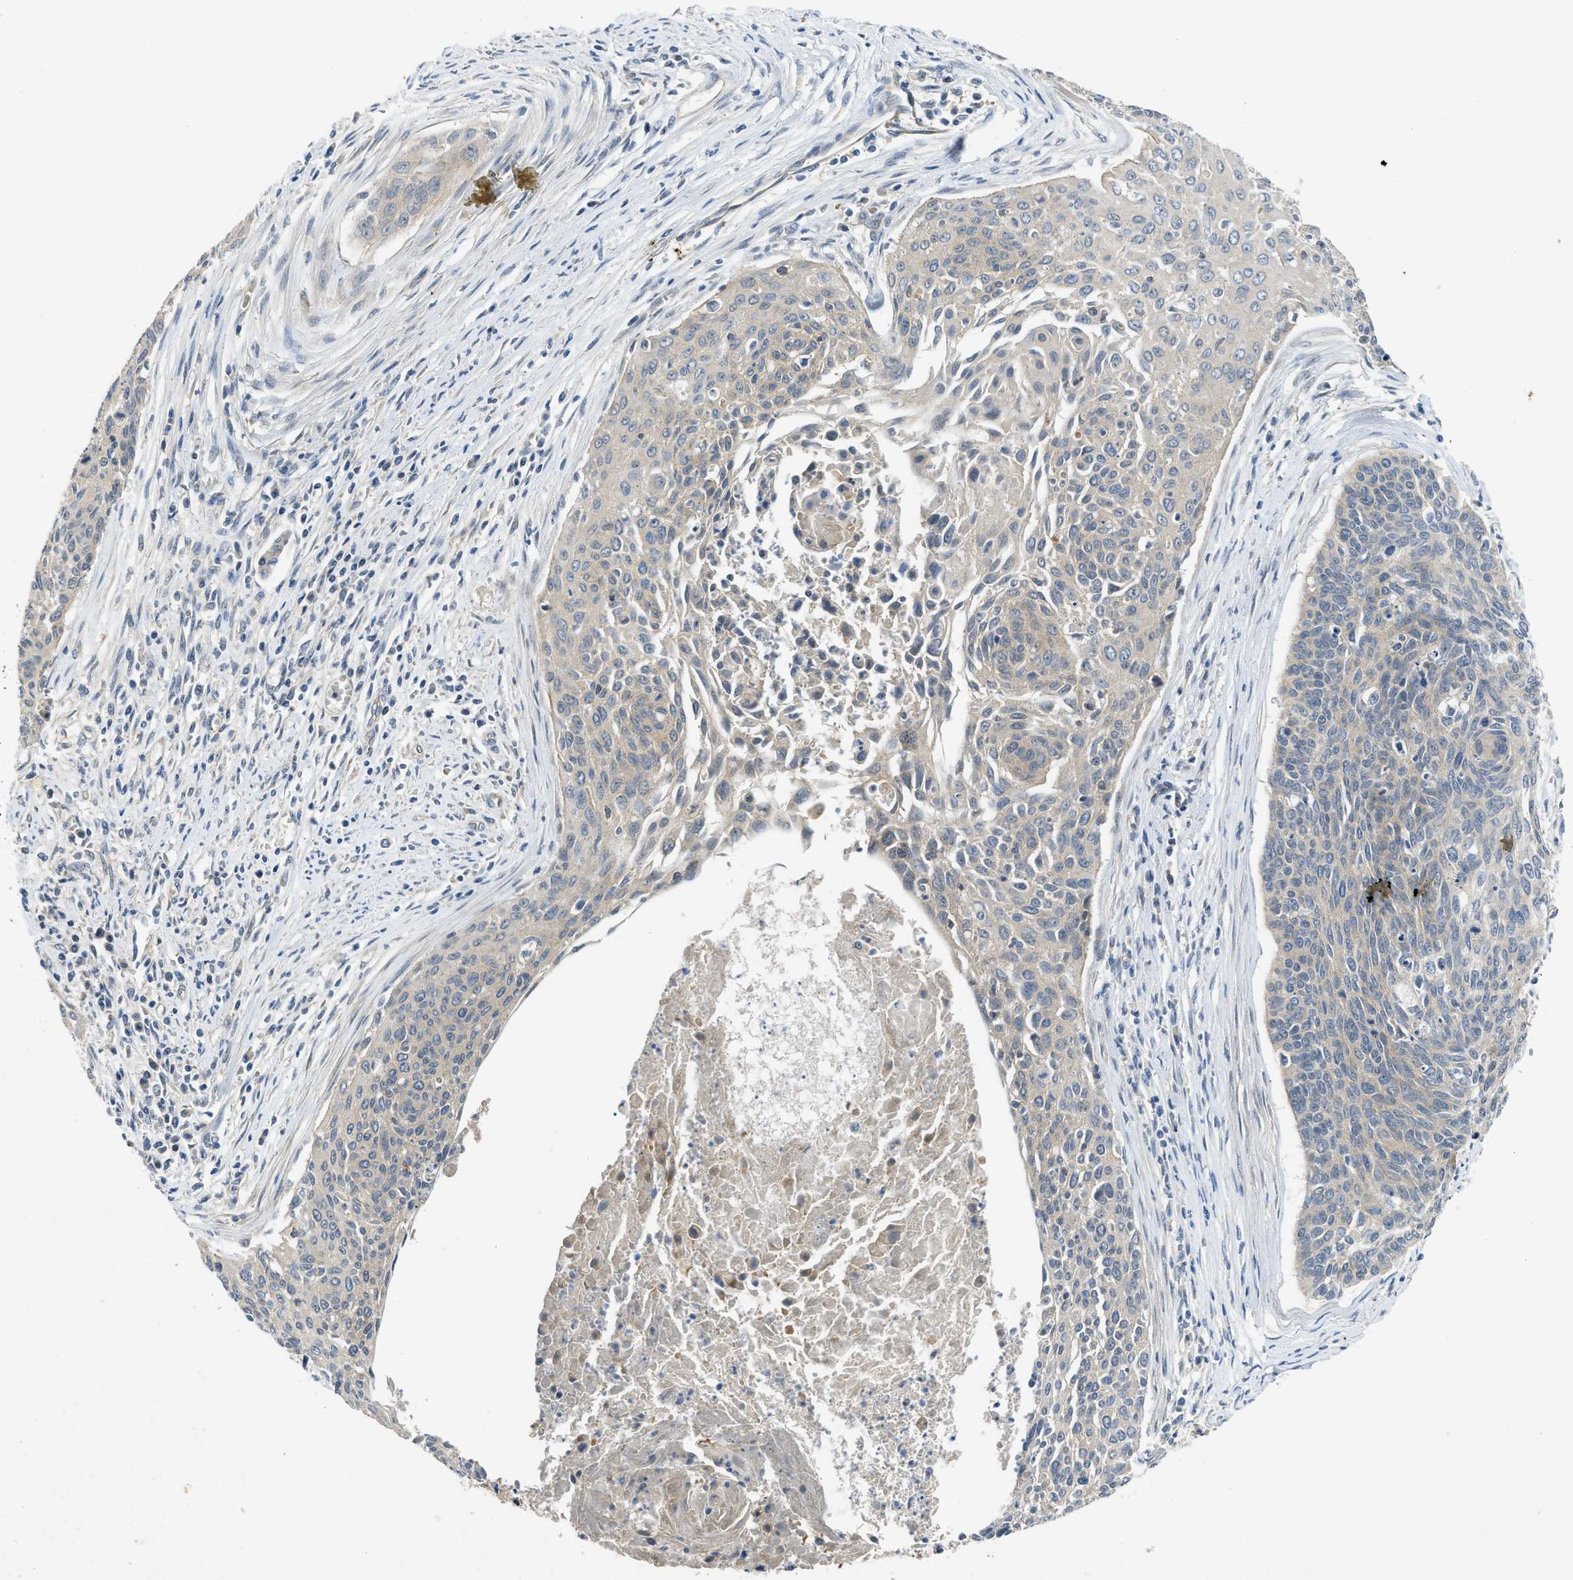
{"staining": {"intensity": "negative", "quantity": "none", "location": "none"}, "tissue": "cervical cancer", "cell_type": "Tumor cells", "image_type": "cancer", "snomed": [{"axis": "morphology", "description": "Squamous cell carcinoma, NOS"}, {"axis": "topography", "description": "Cervix"}], "caption": "High magnification brightfield microscopy of cervical squamous cell carcinoma stained with DAB (brown) and counterstained with hematoxylin (blue): tumor cells show no significant expression.", "gene": "PPP3CA", "patient": {"sex": "female", "age": 55}}